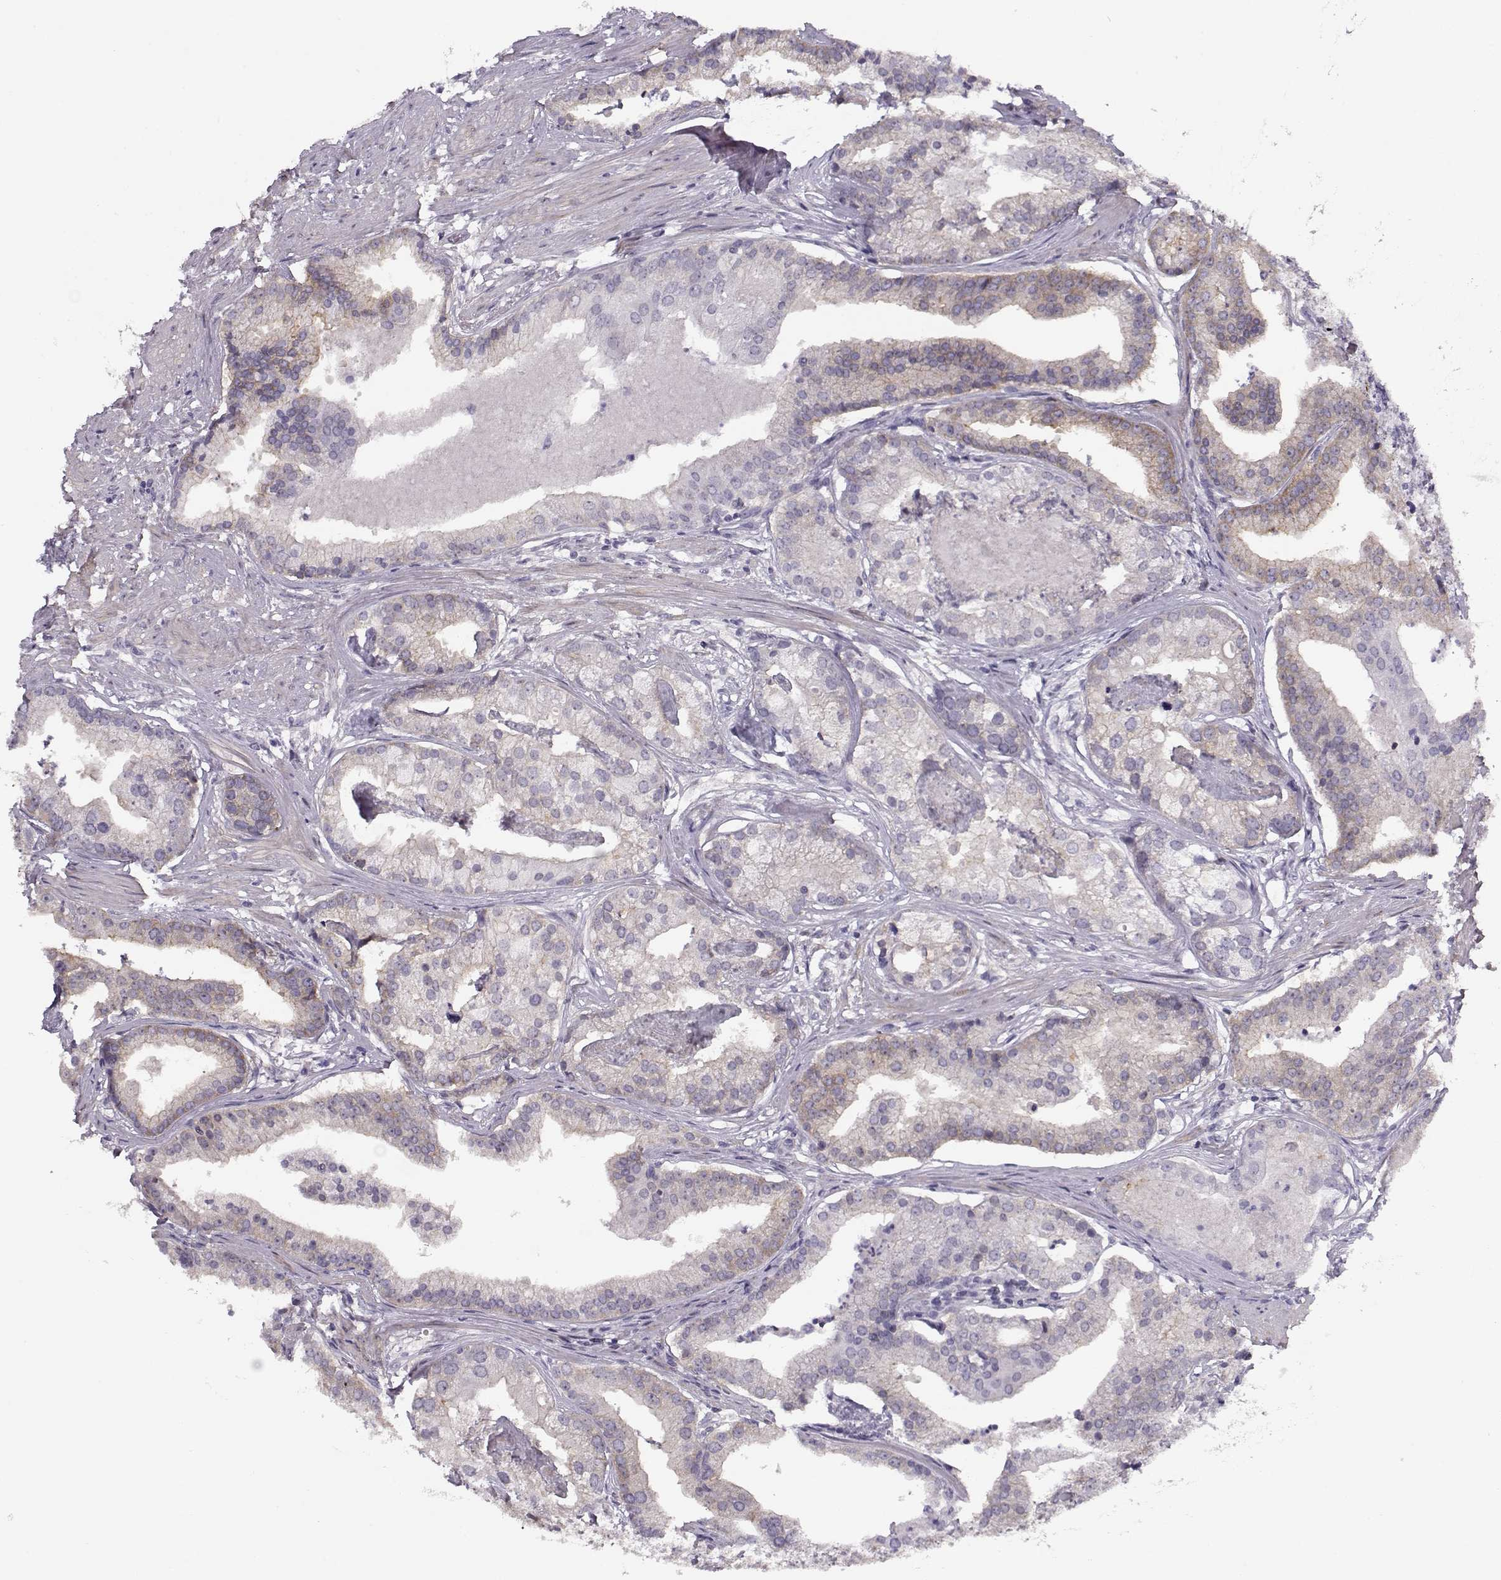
{"staining": {"intensity": "weak", "quantity": "<25%", "location": "cytoplasmic/membranous"}, "tissue": "prostate cancer", "cell_type": "Tumor cells", "image_type": "cancer", "snomed": [{"axis": "morphology", "description": "Adenocarcinoma, NOS"}, {"axis": "topography", "description": "Prostate and seminal vesicle, NOS"}, {"axis": "topography", "description": "Prostate"}], "caption": "IHC photomicrograph of human adenocarcinoma (prostate) stained for a protein (brown), which shows no expression in tumor cells. (Stains: DAB (3,3'-diaminobenzidine) immunohistochemistry (IHC) with hematoxylin counter stain, Microscopy: brightfield microscopy at high magnification).", "gene": "CRX", "patient": {"sex": "male", "age": 44}}